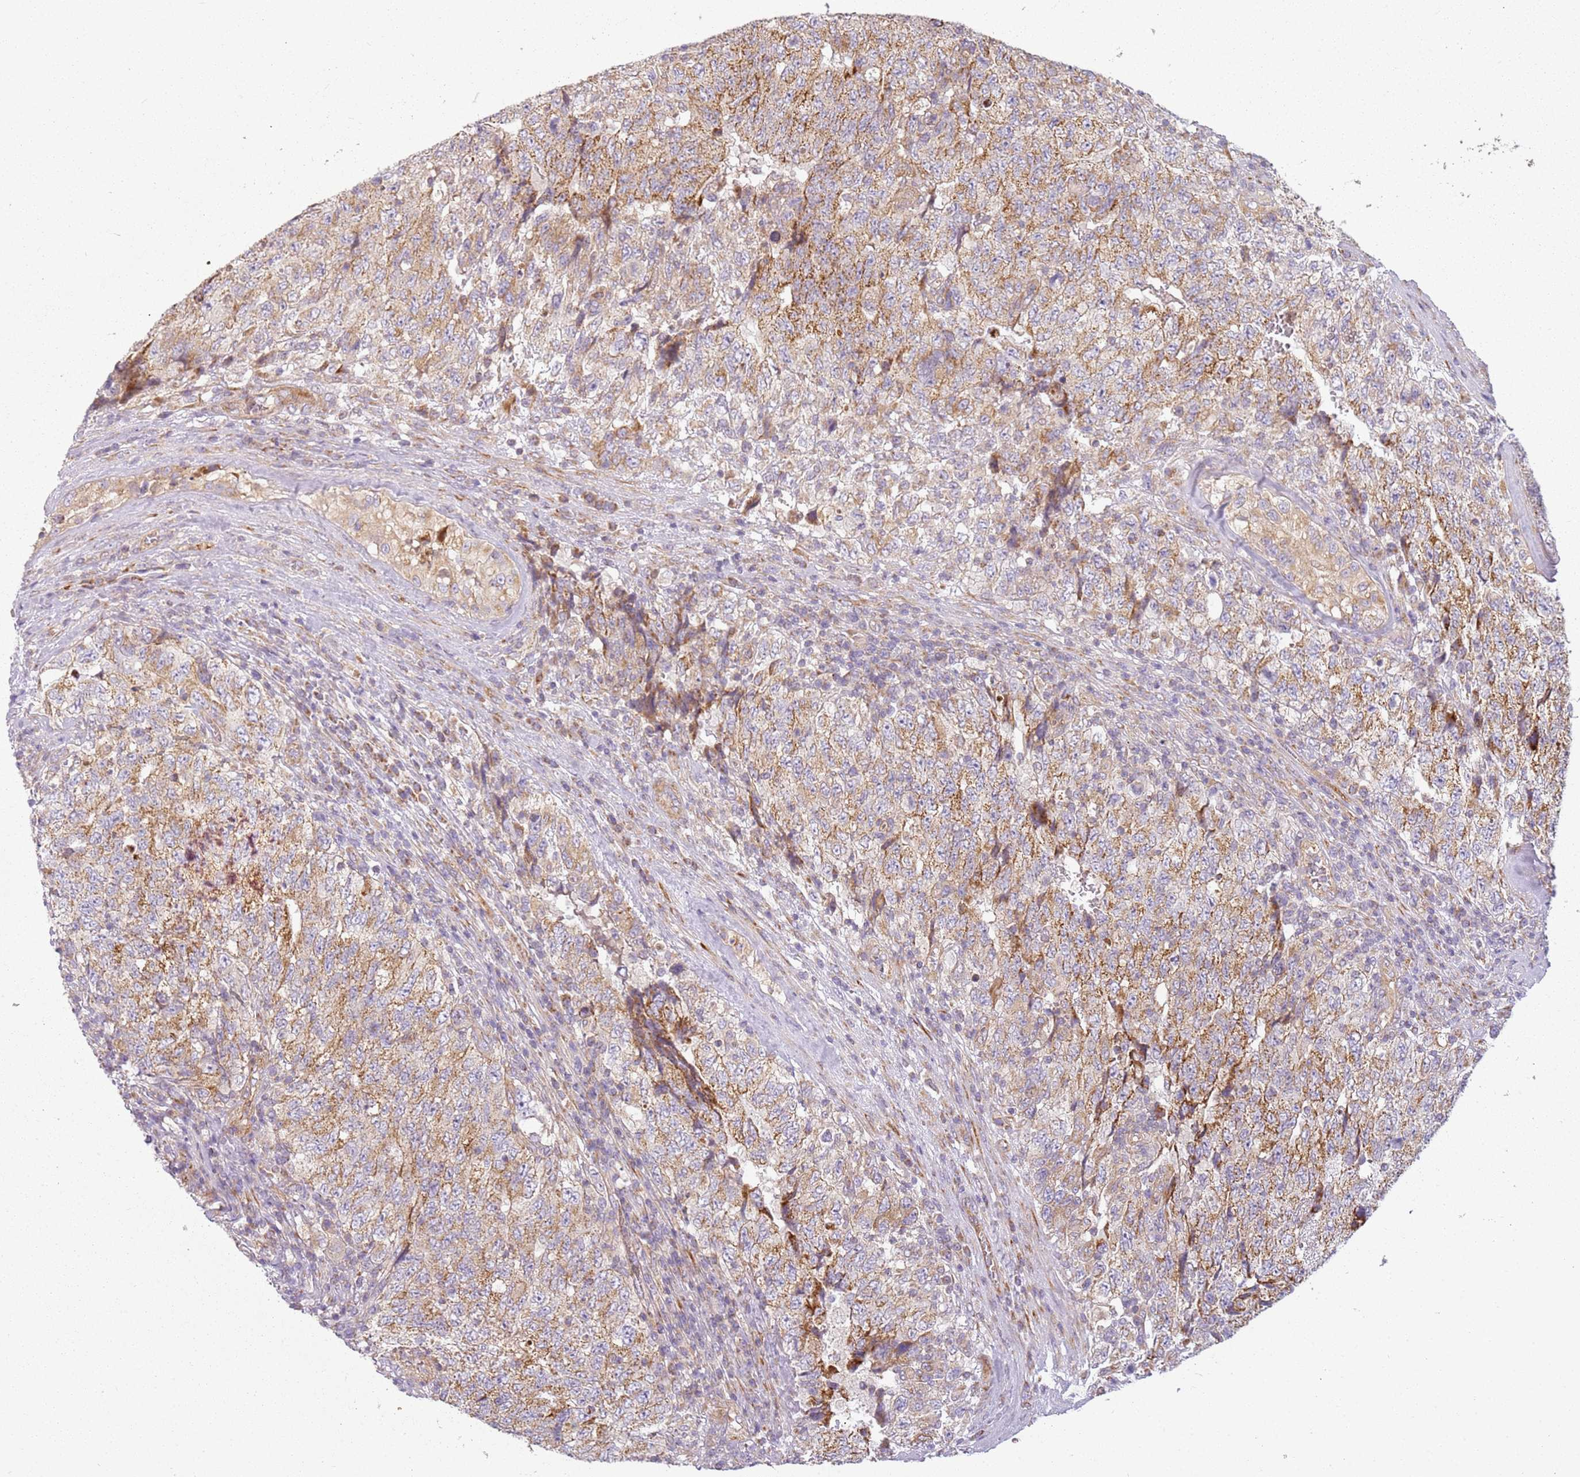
{"staining": {"intensity": "moderate", "quantity": "25%-75%", "location": "cytoplasmic/membranous"}, "tissue": "testis cancer", "cell_type": "Tumor cells", "image_type": "cancer", "snomed": [{"axis": "morphology", "description": "Carcinoma, Embryonal, NOS"}, {"axis": "topography", "description": "Testis"}], "caption": "A brown stain labels moderate cytoplasmic/membranous staining of a protein in human testis embryonal carcinoma tumor cells. (Brightfield microscopy of DAB IHC at high magnification).", "gene": "TMEM200C", "patient": {"sex": "male", "age": 34}}